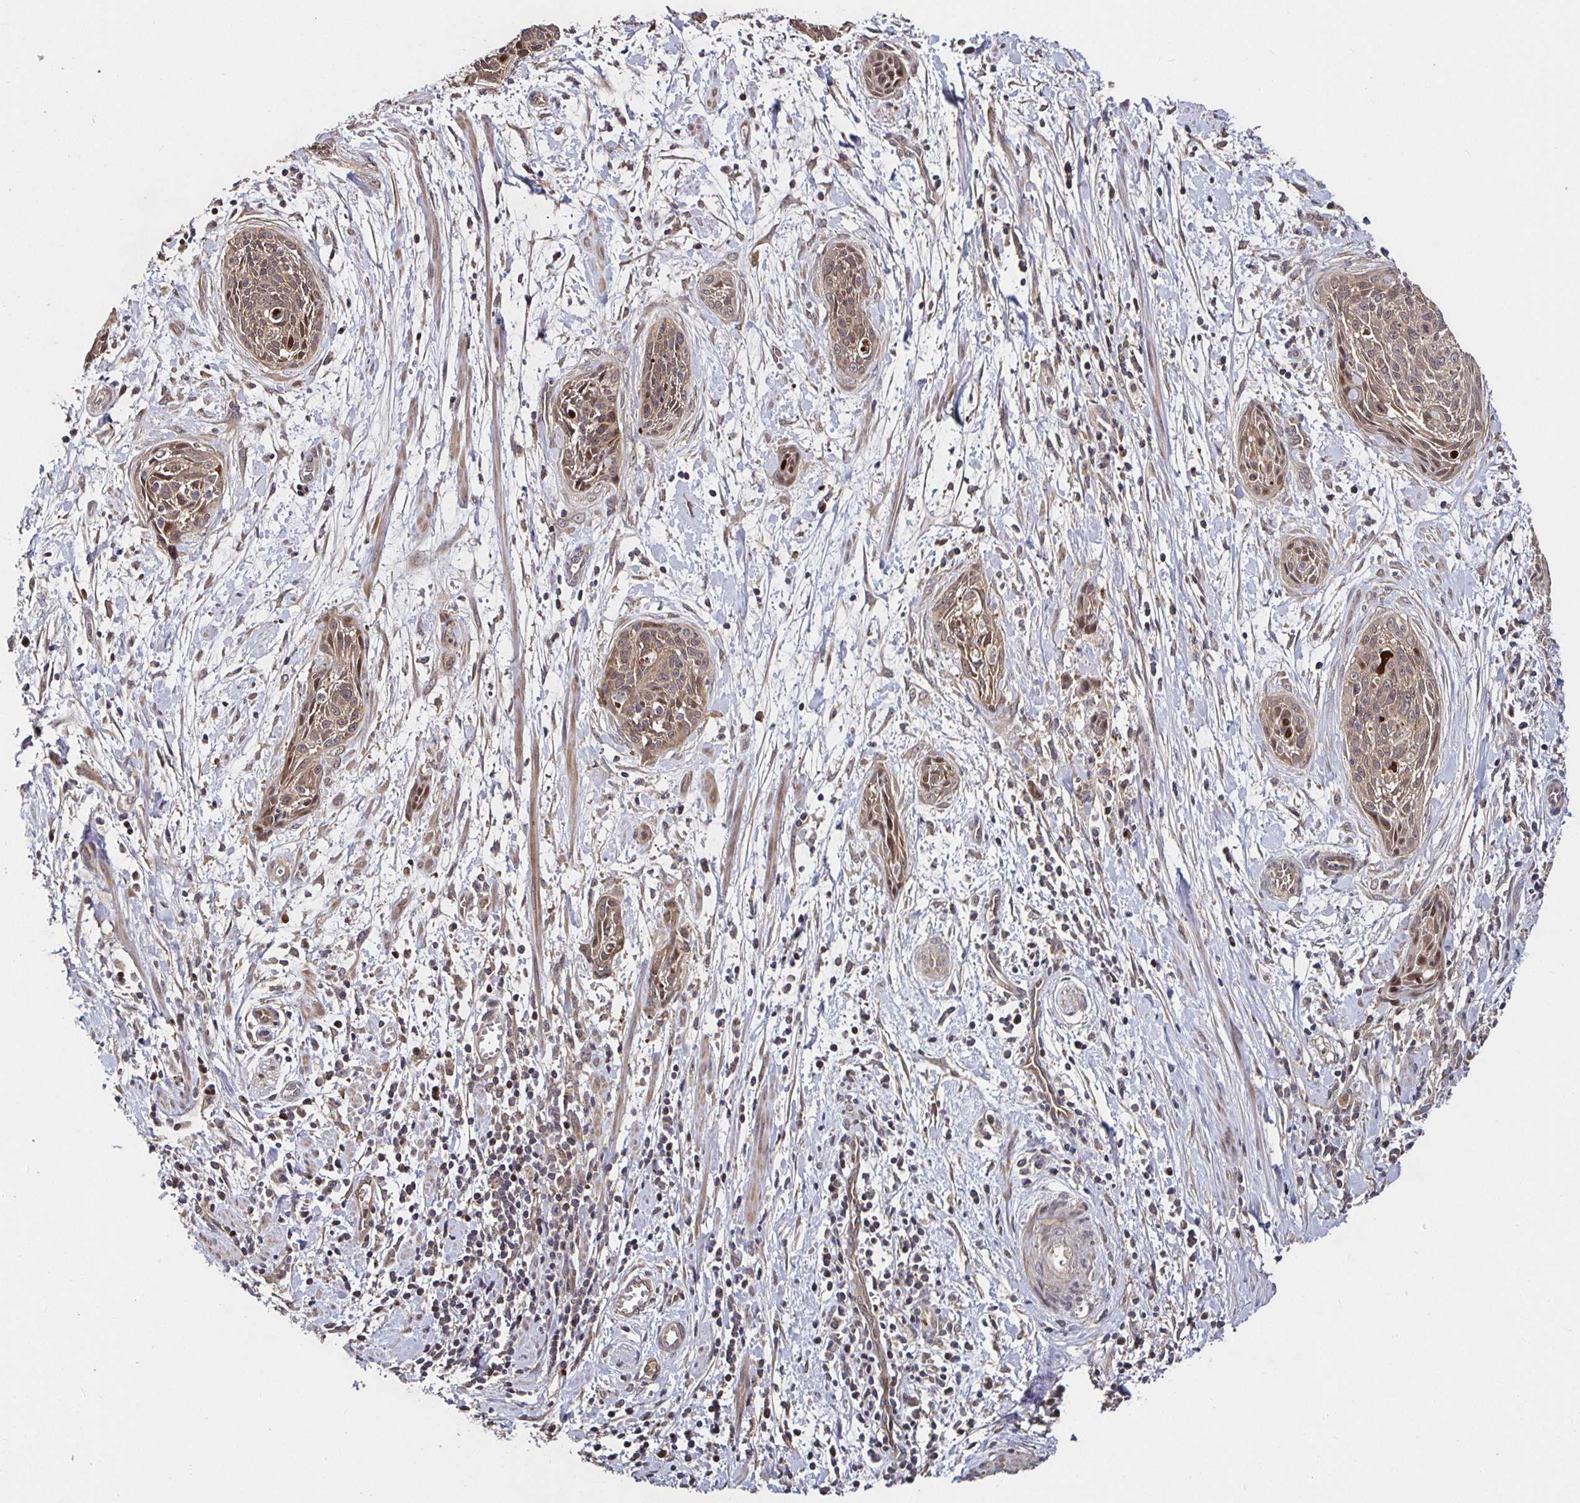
{"staining": {"intensity": "weak", "quantity": ">75%", "location": "cytoplasmic/membranous"}, "tissue": "cervical cancer", "cell_type": "Tumor cells", "image_type": "cancer", "snomed": [{"axis": "morphology", "description": "Squamous cell carcinoma, NOS"}, {"axis": "topography", "description": "Cervix"}], "caption": "An image showing weak cytoplasmic/membranous positivity in about >75% of tumor cells in cervical cancer, as visualized by brown immunohistochemical staining.", "gene": "SMYD3", "patient": {"sex": "female", "age": 55}}